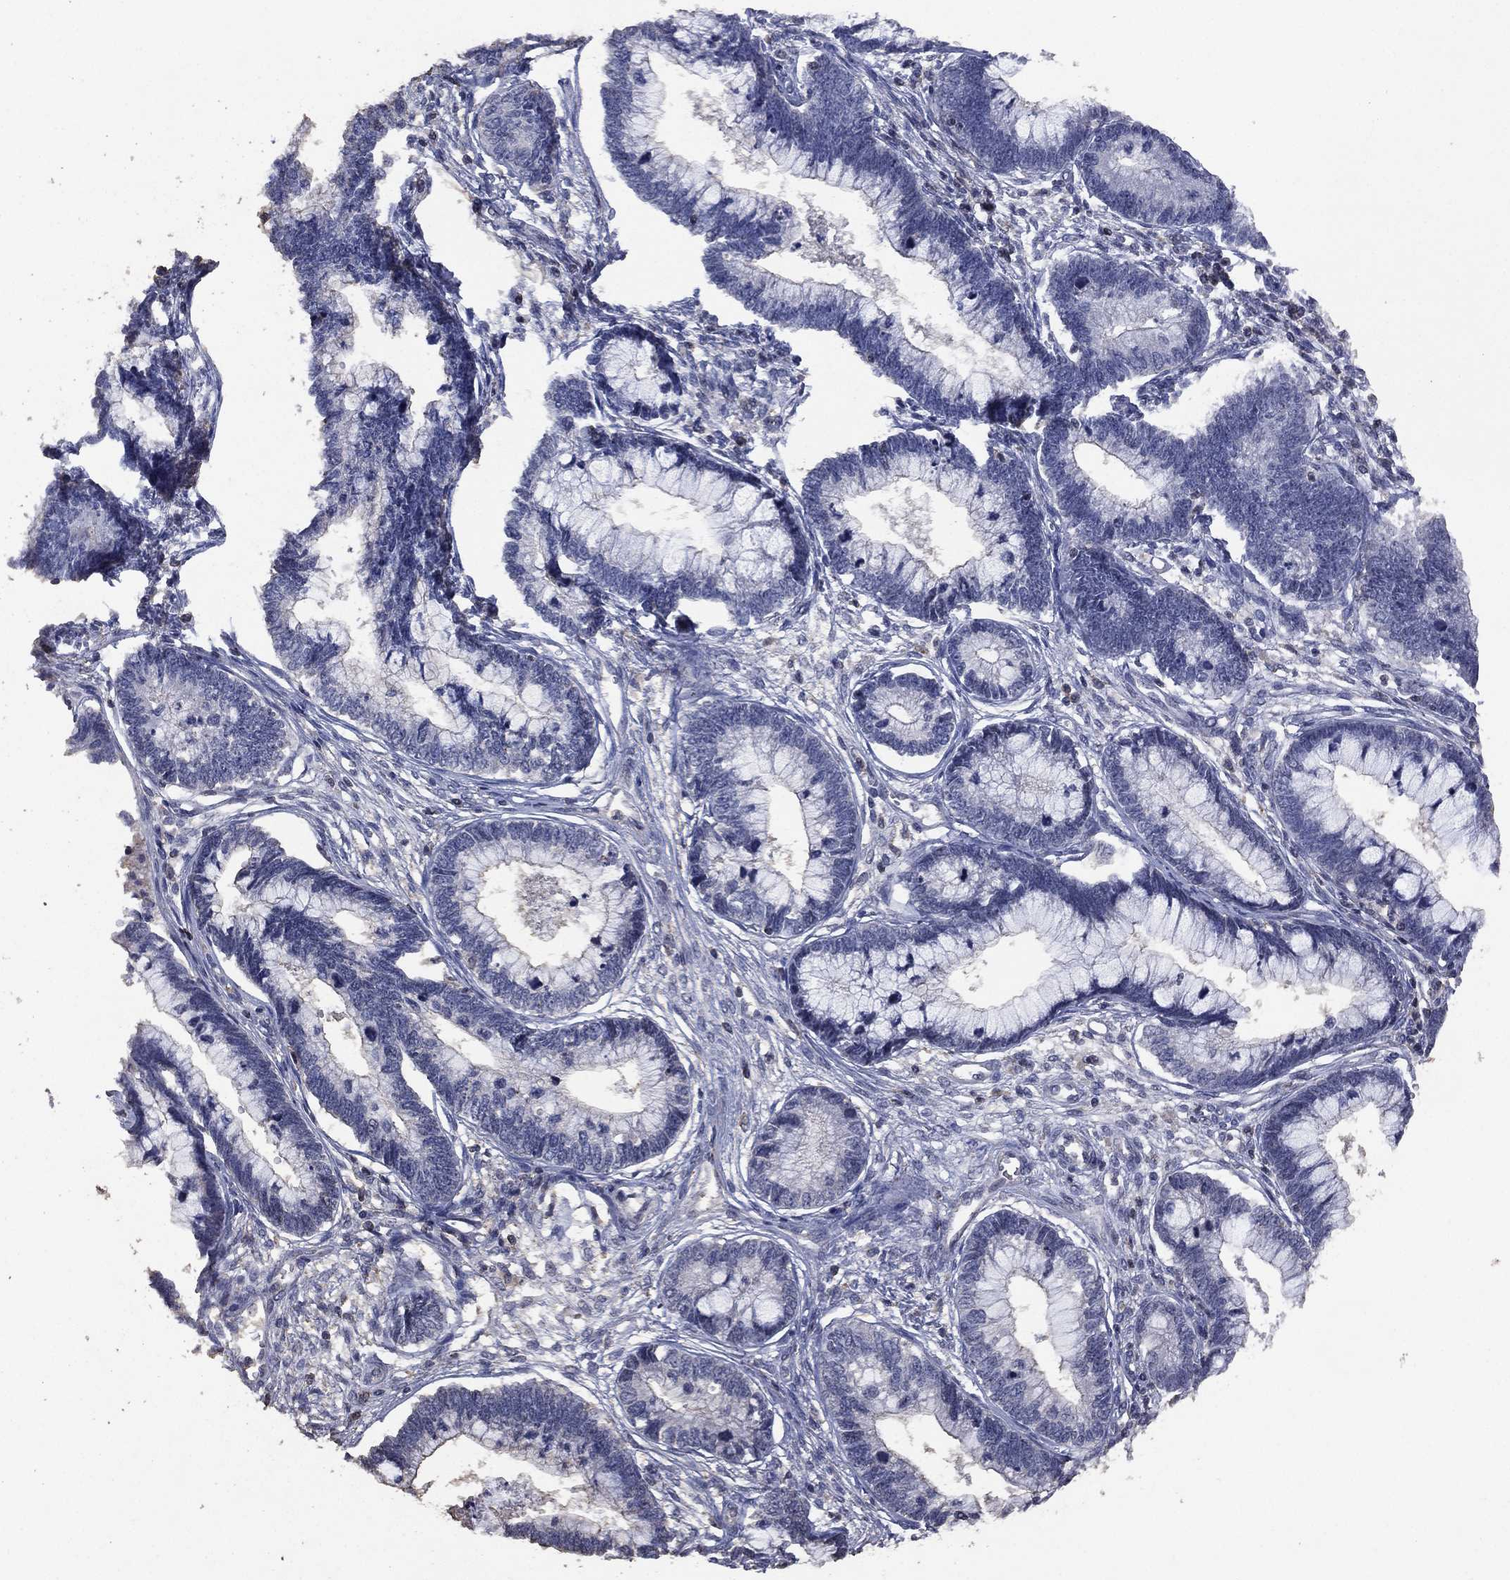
{"staining": {"intensity": "negative", "quantity": "none", "location": "none"}, "tissue": "cervical cancer", "cell_type": "Tumor cells", "image_type": "cancer", "snomed": [{"axis": "morphology", "description": "Adenocarcinoma, NOS"}, {"axis": "topography", "description": "Cervix"}], "caption": "There is no significant expression in tumor cells of cervical cancer. Brightfield microscopy of immunohistochemistry stained with DAB (brown) and hematoxylin (blue), captured at high magnification.", "gene": "ADPRHL1", "patient": {"sex": "female", "age": 44}}